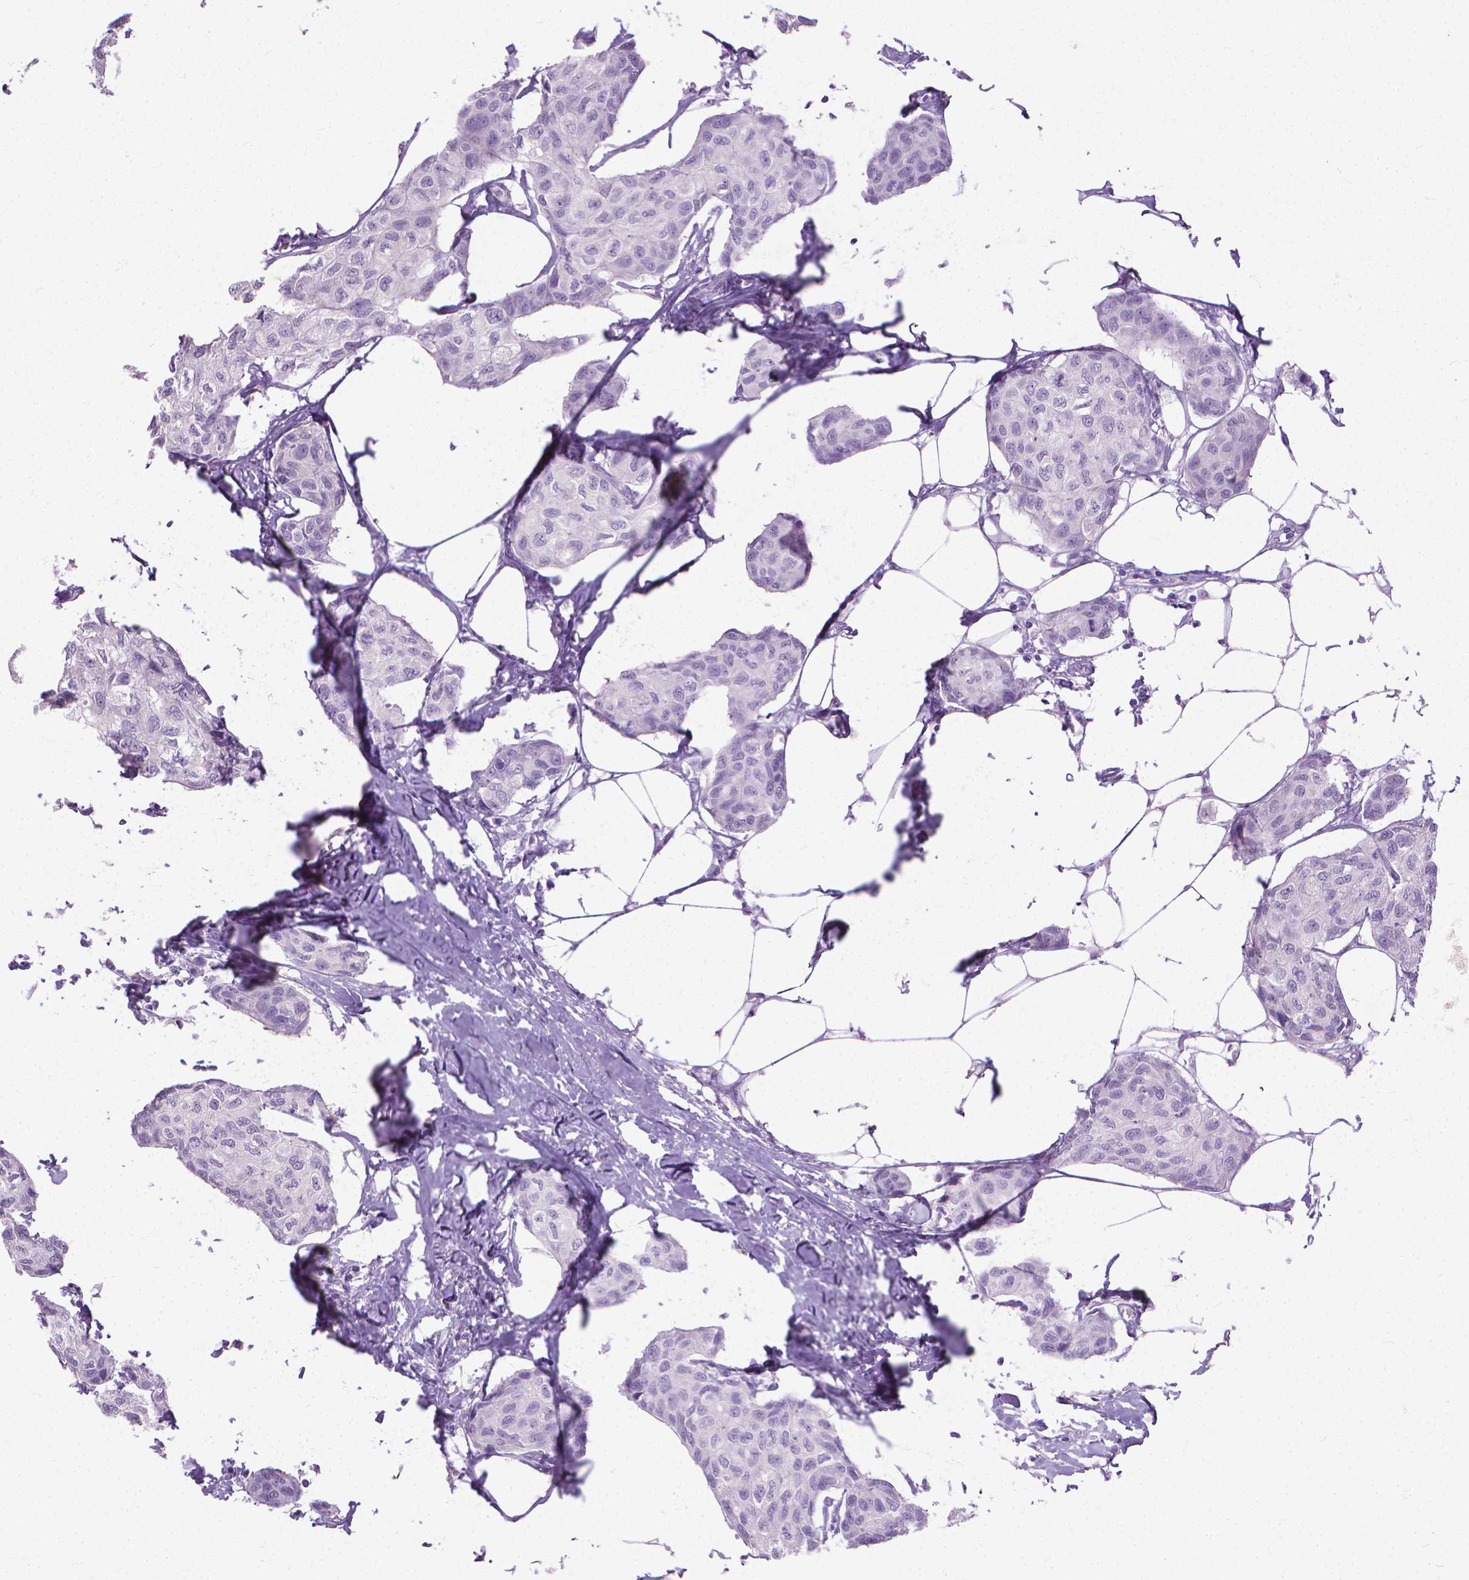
{"staining": {"intensity": "negative", "quantity": "none", "location": "none"}, "tissue": "breast cancer", "cell_type": "Tumor cells", "image_type": "cancer", "snomed": [{"axis": "morphology", "description": "Duct carcinoma"}, {"axis": "topography", "description": "Breast"}], "caption": "A micrograph of human breast cancer (infiltrating ductal carcinoma) is negative for staining in tumor cells.", "gene": "KRT5", "patient": {"sex": "female", "age": 80}}